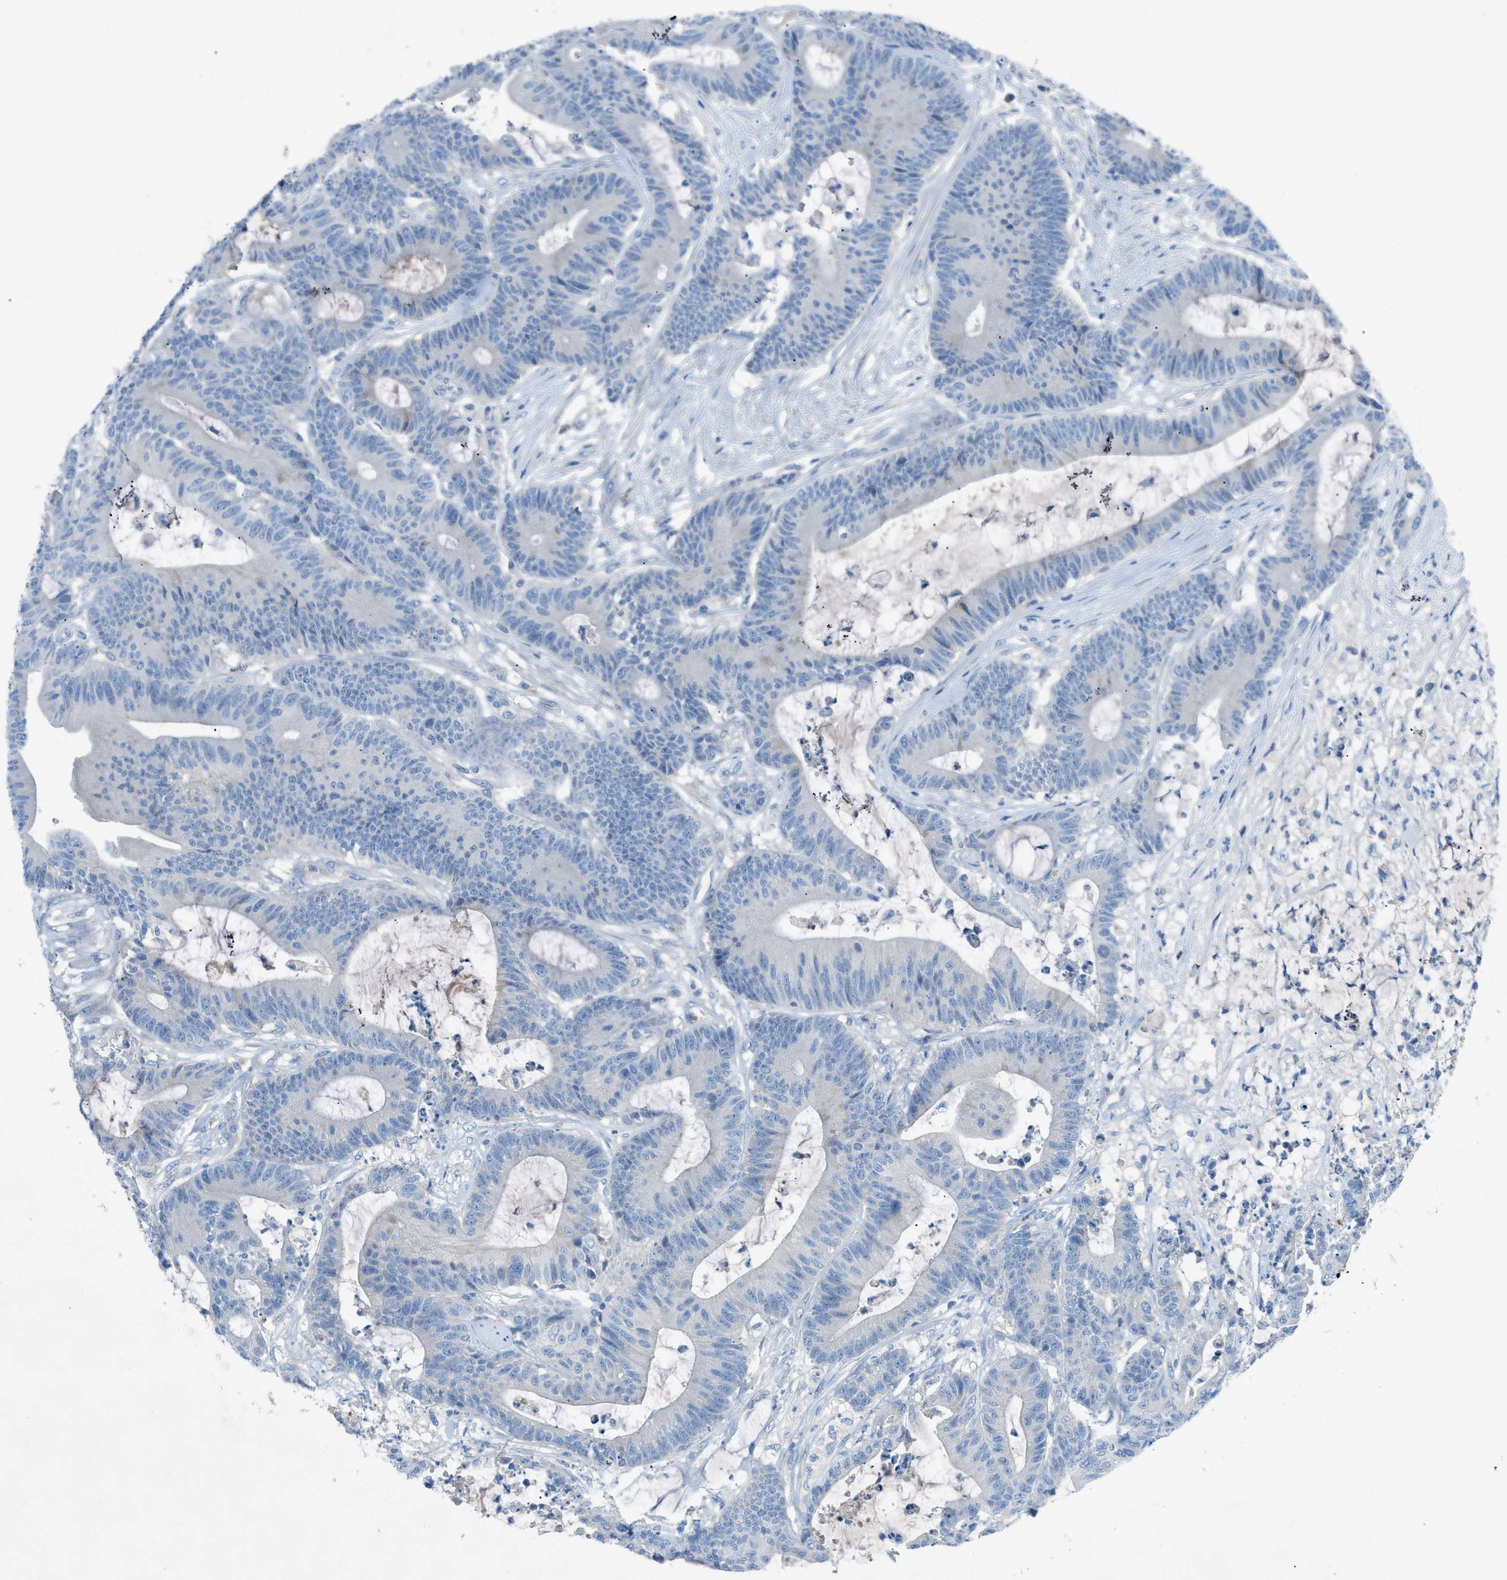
{"staining": {"intensity": "negative", "quantity": "none", "location": "none"}, "tissue": "colorectal cancer", "cell_type": "Tumor cells", "image_type": "cancer", "snomed": [{"axis": "morphology", "description": "Adenocarcinoma, NOS"}, {"axis": "topography", "description": "Colon"}], "caption": "An image of human colorectal cancer (adenocarcinoma) is negative for staining in tumor cells. (DAB IHC with hematoxylin counter stain).", "gene": "C5AR2", "patient": {"sex": "female", "age": 84}}